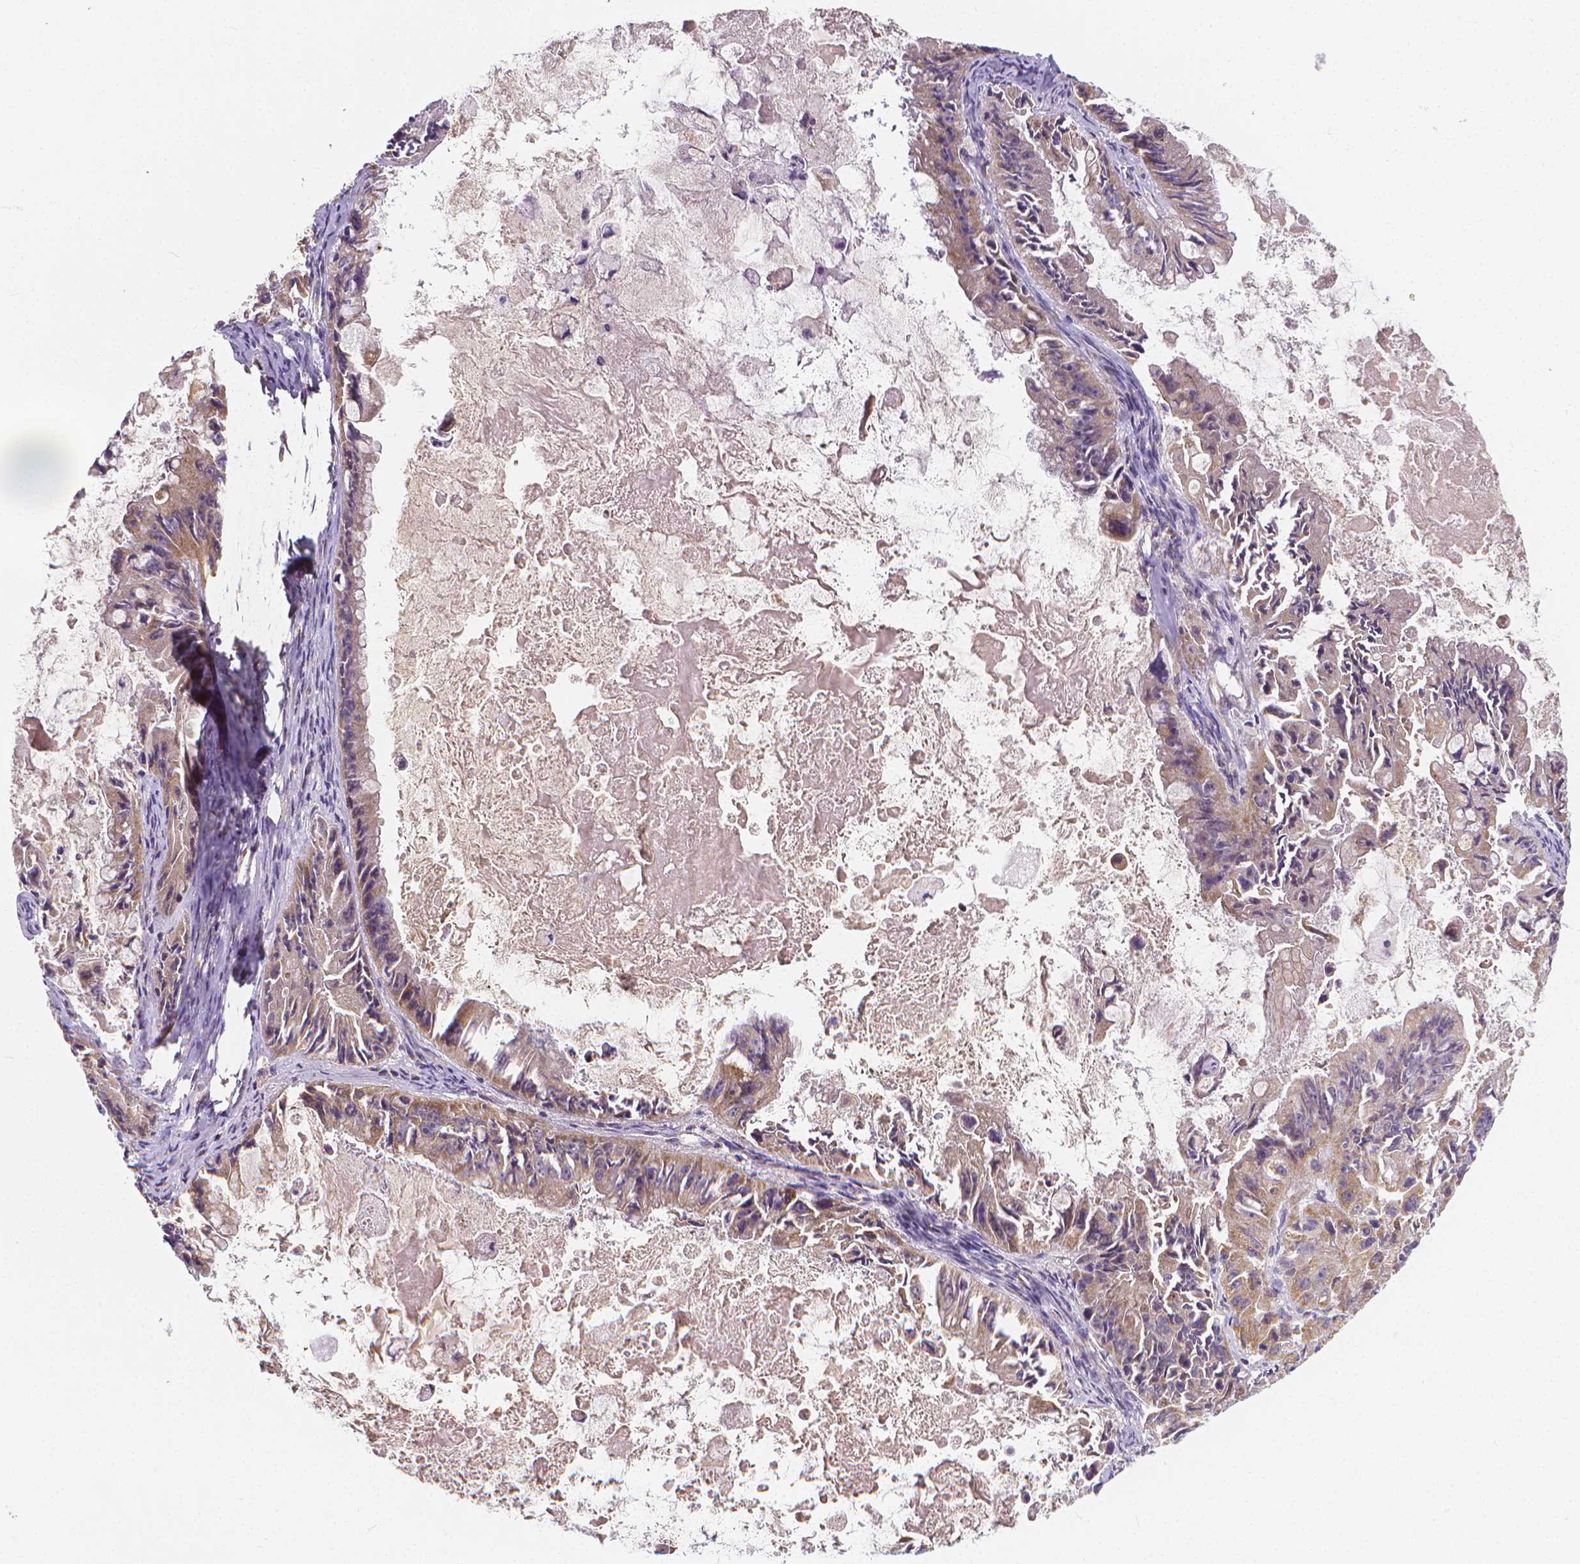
{"staining": {"intensity": "weak", "quantity": "25%-75%", "location": "cytoplasmic/membranous"}, "tissue": "ovarian cancer", "cell_type": "Tumor cells", "image_type": "cancer", "snomed": [{"axis": "morphology", "description": "Cystadenocarcinoma, mucinous, NOS"}, {"axis": "topography", "description": "Ovary"}], "caption": "Immunohistochemistry staining of ovarian mucinous cystadenocarcinoma, which demonstrates low levels of weak cytoplasmic/membranous expression in approximately 25%-75% of tumor cells indicating weak cytoplasmic/membranous protein expression. The staining was performed using DAB (brown) for protein detection and nuclei were counterstained in hematoxylin (blue).", "gene": "SNCAIP", "patient": {"sex": "female", "age": 61}}